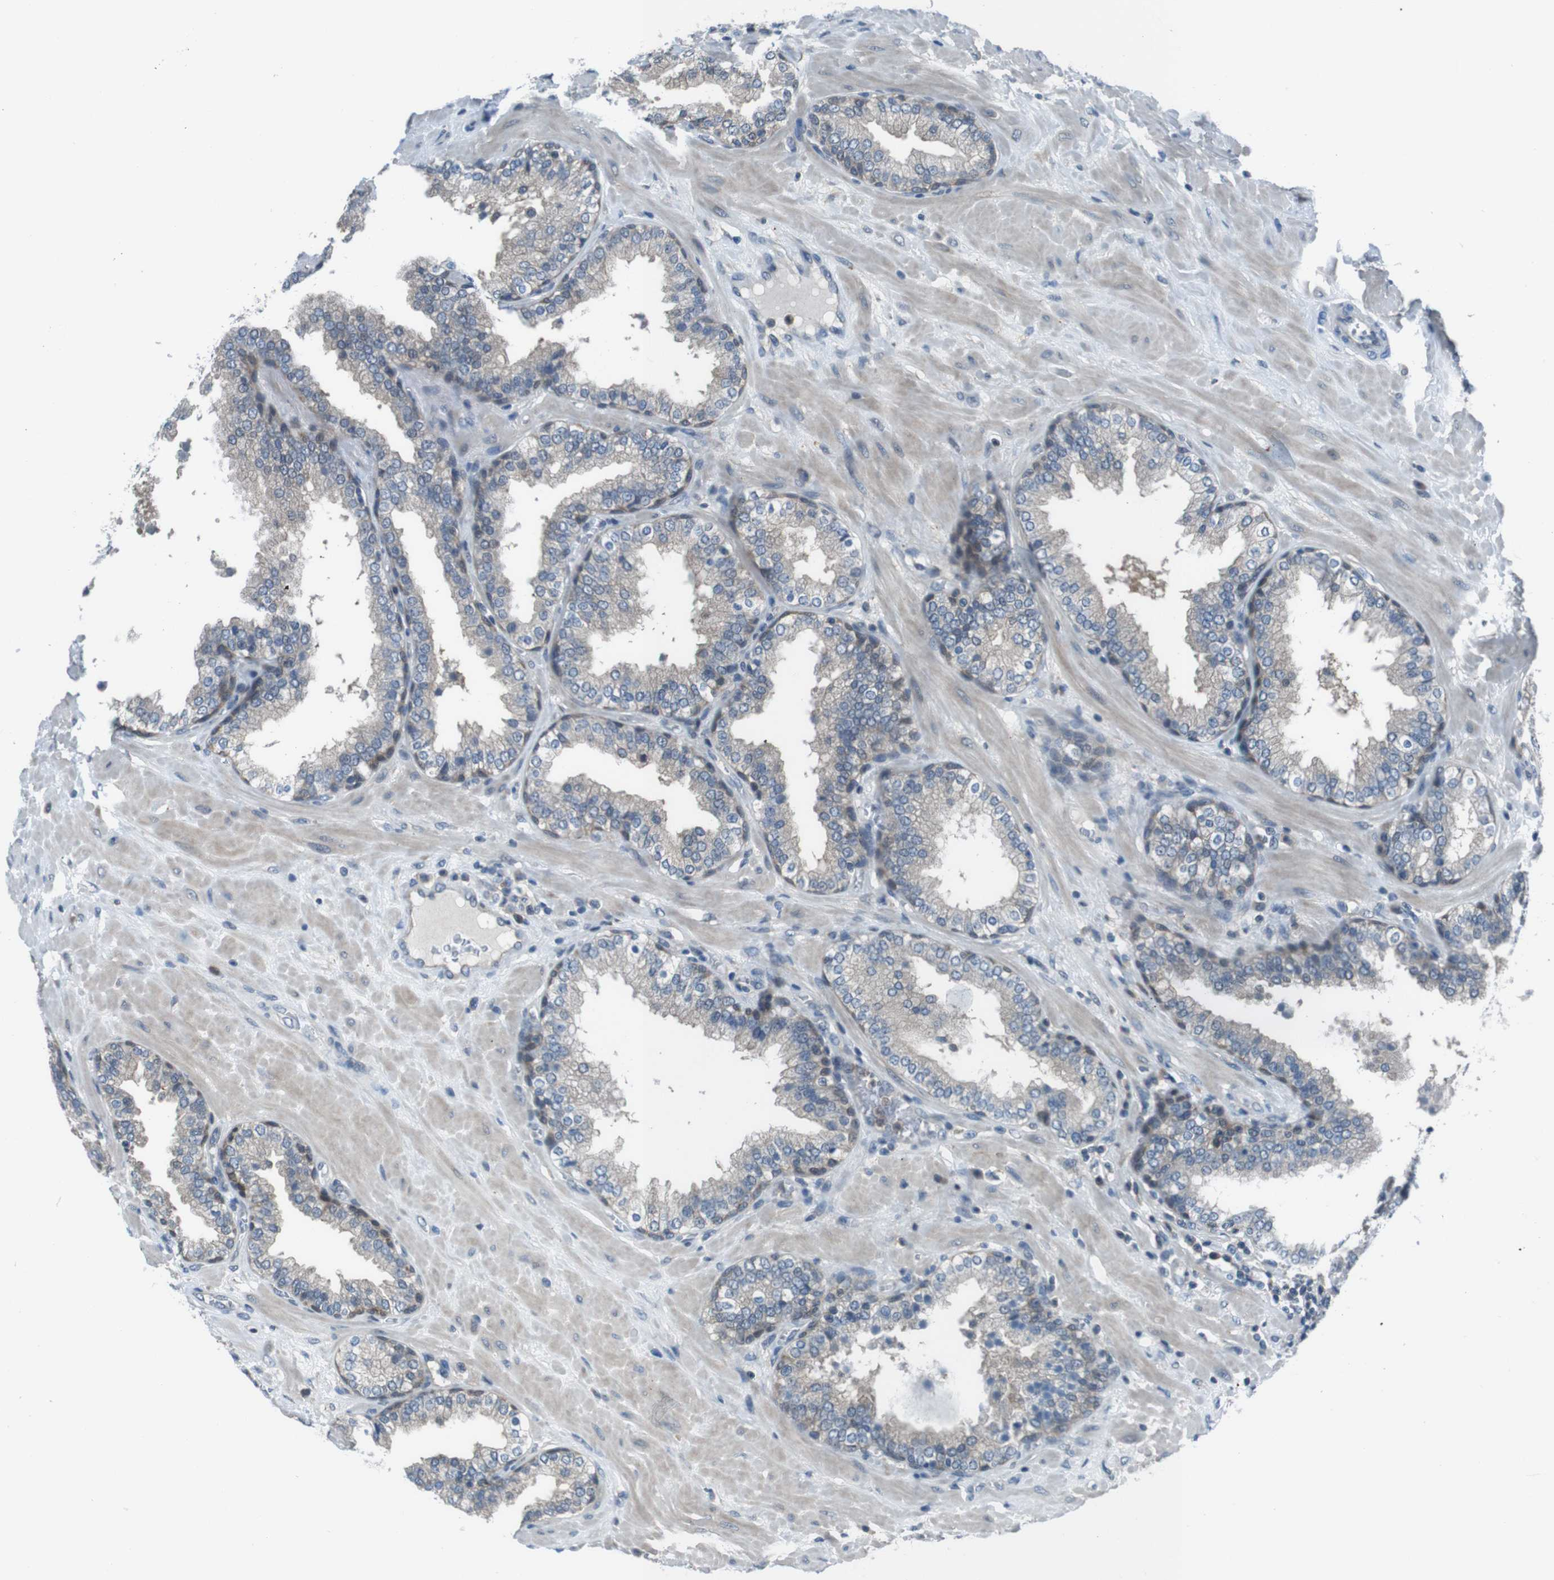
{"staining": {"intensity": "weak", "quantity": "25%-75%", "location": "cytoplasmic/membranous"}, "tissue": "prostate", "cell_type": "Glandular cells", "image_type": "normal", "snomed": [{"axis": "morphology", "description": "Normal tissue, NOS"}, {"axis": "topography", "description": "Prostate"}], "caption": "A high-resolution photomicrograph shows IHC staining of benign prostate, which reveals weak cytoplasmic/membranous expression in approximately 25%-75% of glandular cells.", "gene": "NANOS2", "patient": {"sex": "male", "age": 51}}